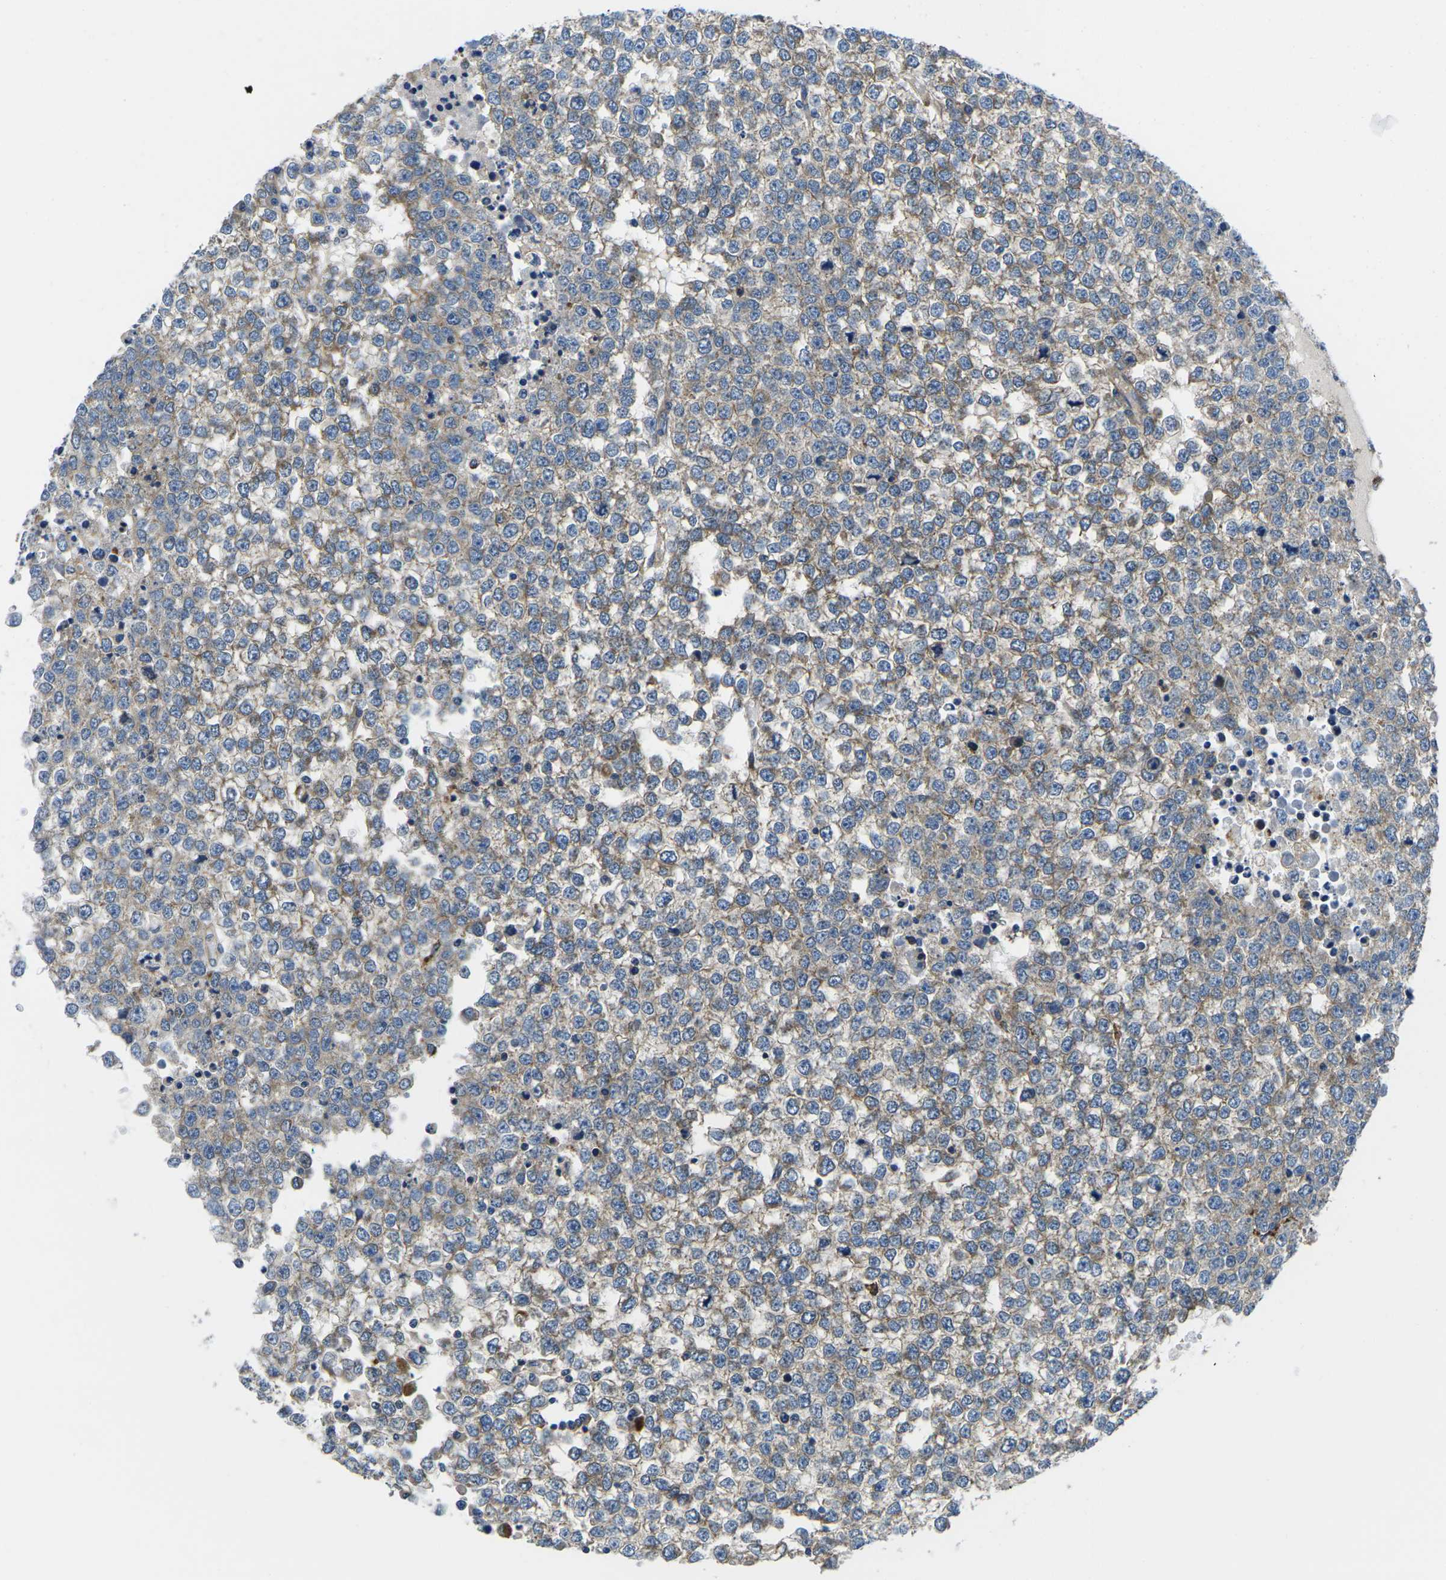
{"staining": {"intensity": "moderate", "quantity": ">75%", "location": "cytoplasmic/membranous"}, "tissue": "testis cancer", "cell_type": "Tumor cells", "image_type": "cancer", "snomed": [{"axis": "morphology", "description": "Seminoma, NOS"}, {"axis": "topography", "description": "Testis"}], "caption": "A medium amount of moderate cytoplasmic/membranous positivity is seen in about >75% of tumor cells in testis cancer tissue.", "gene": "DLG1", "patient": {"sex": "male", "age": 65}}